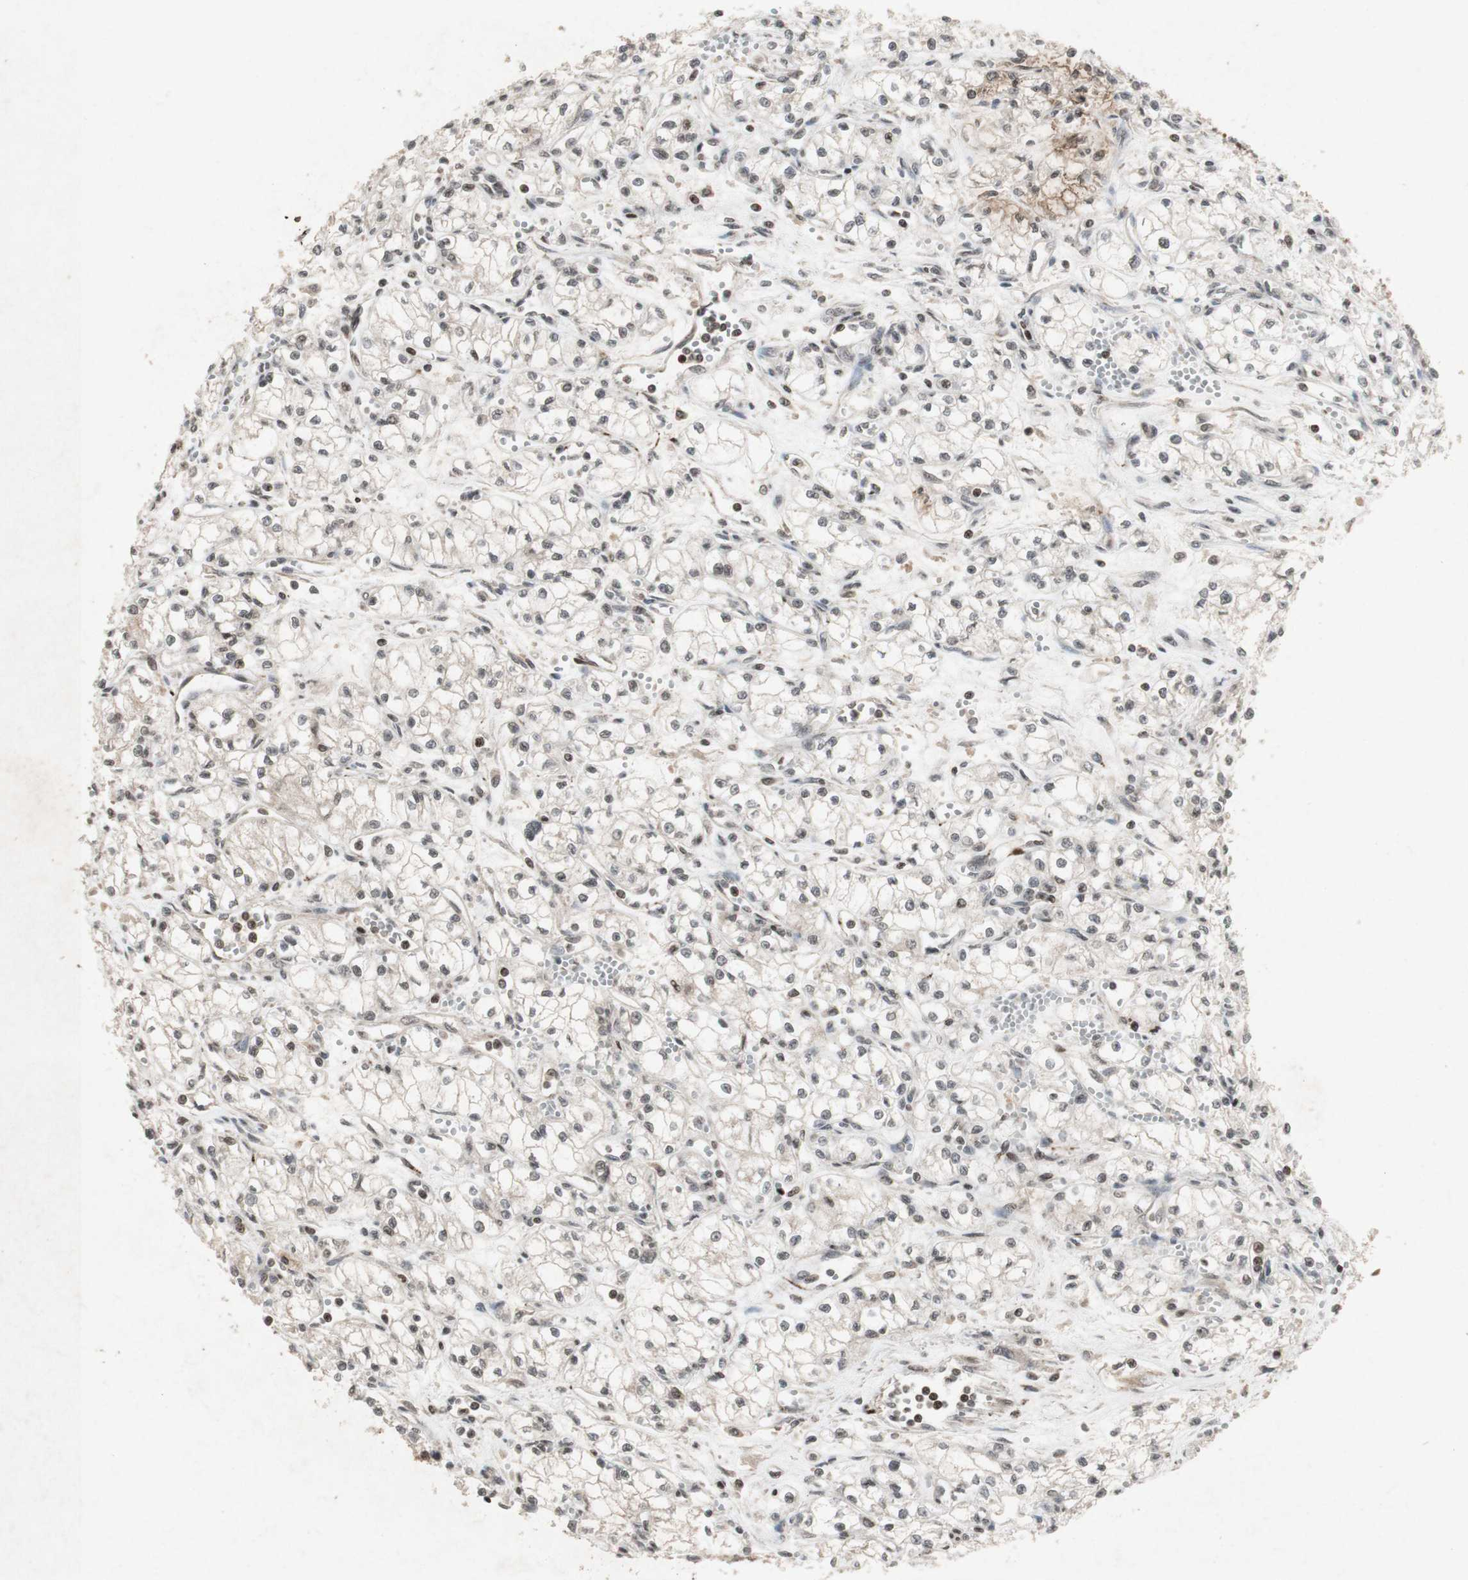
{"staining": {"intensity": "negative", "quantity": "none", "location": "none"}, "tissue": "renal cancer", "cell_type": "Tumor cells", "image_type": "cancer", "snomed": [{"axis": "morphology", "description": "Normal tissue, NOS"}, {"axis": "morphology", "description": "Adenocarcinoma, NOS"}, {"axis": "topography", "description": "Kidney"}], "caption": "Tumor cells show no significant protein staining in renal cancer. The staining is performed using DAB brown chromogen with nuclei counter-stained in using hematoxylin.", "gene": "PLXNA1", "patient": {"sex": "male", "age": 59}}